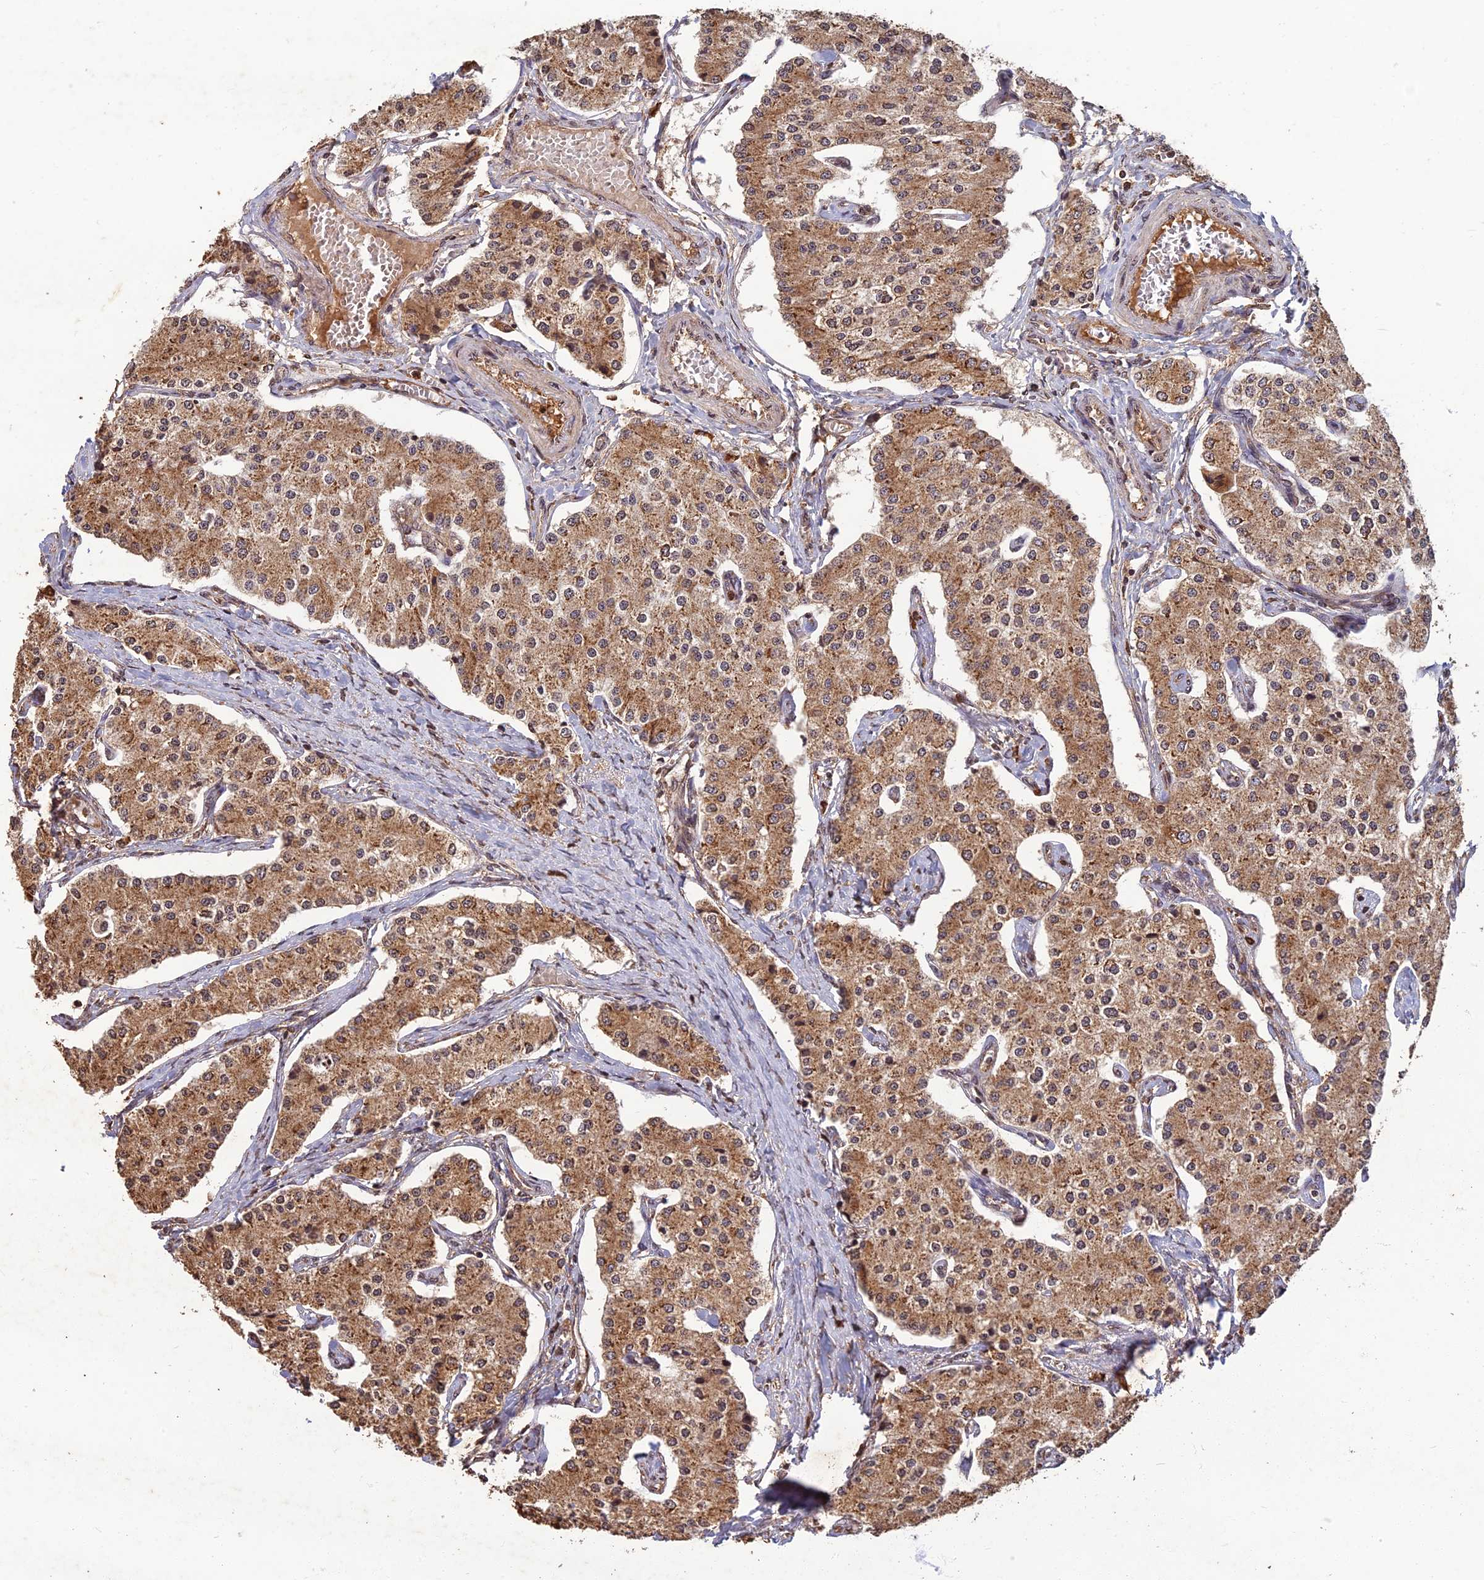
{"staining": {"intensity": "moderate", "quantity": ">75%", "location": "cytoplasmic/membranous"}, "tissue": "carcinoid", "cell_type": "Tumor cells", "image_type": "cancer", "snomed": [{"axis": "morphology", "description": "Carcinoid, malignant, NOS"}, {"axis": "topography", "description": "Colon"}], "caption": "Immunohistochemistry (IHC) staining of malignant carcinoid, which exhibits medium levels of moderate cytoplasmic/membranous positivity in approximately >75% of tumor cells indicating moderate cytoplasmic/membranous protein expression. The staining was performed using DAB (brown) for protein detection and nuclei were counterstained in hematoxylin (blue).", "gene": "CORO1C", "patient": {"sex": "female", "age": 52}}